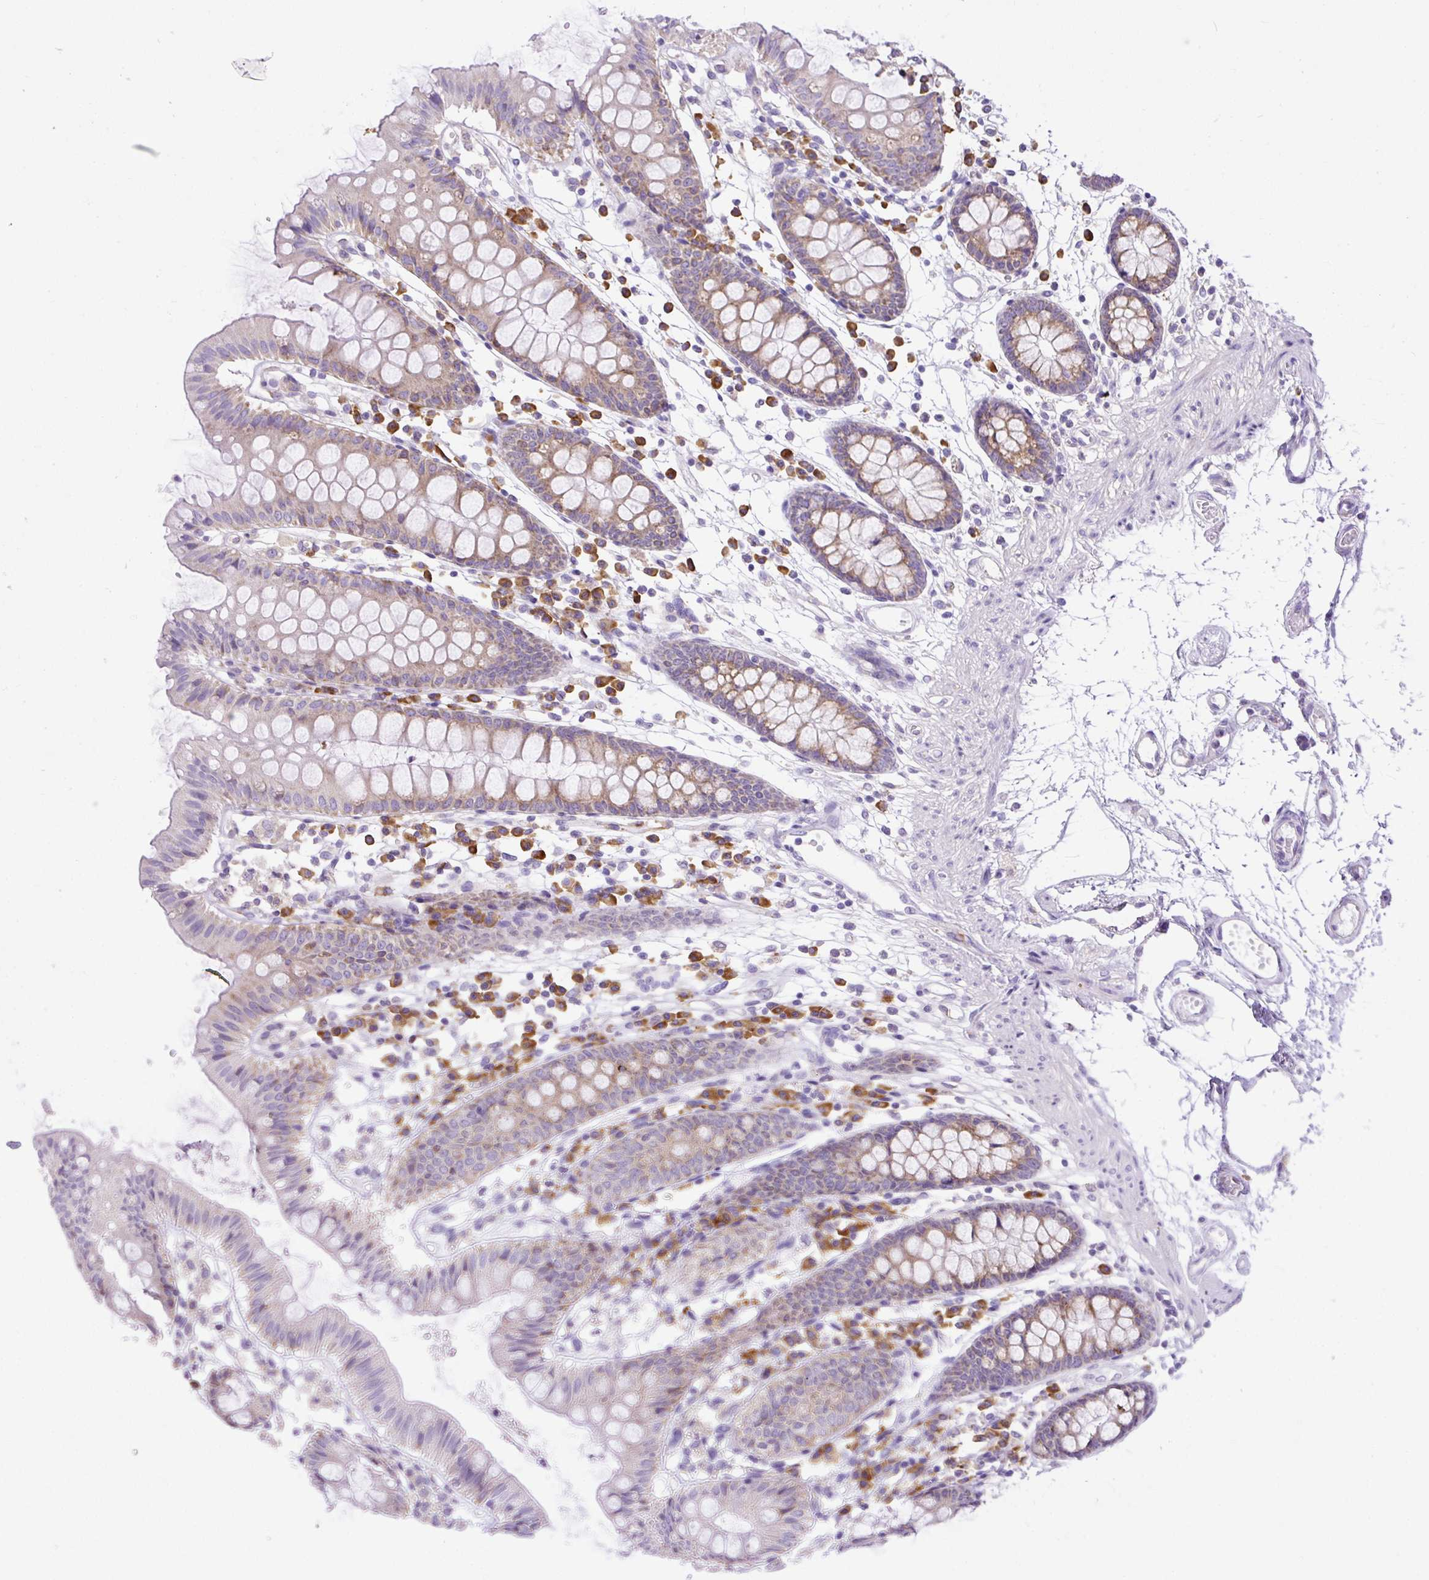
{"staining": {"intensity": "negative", "quantity": "none", "location": "none"}, "tissue": "colon", "cell_type": "Endothelial cells", "image_type": "normal", "snomed": [{"axis": "morphology", "description": "Normal tissue, NOS"}, {"axis": "topography", "description": "Colon"}], "caption": "The photomicrograph demonstrates no staining of endothelial cells in normal colon.", "gene": "SYBU", "patient": {"sex": "female", "age": 84}}